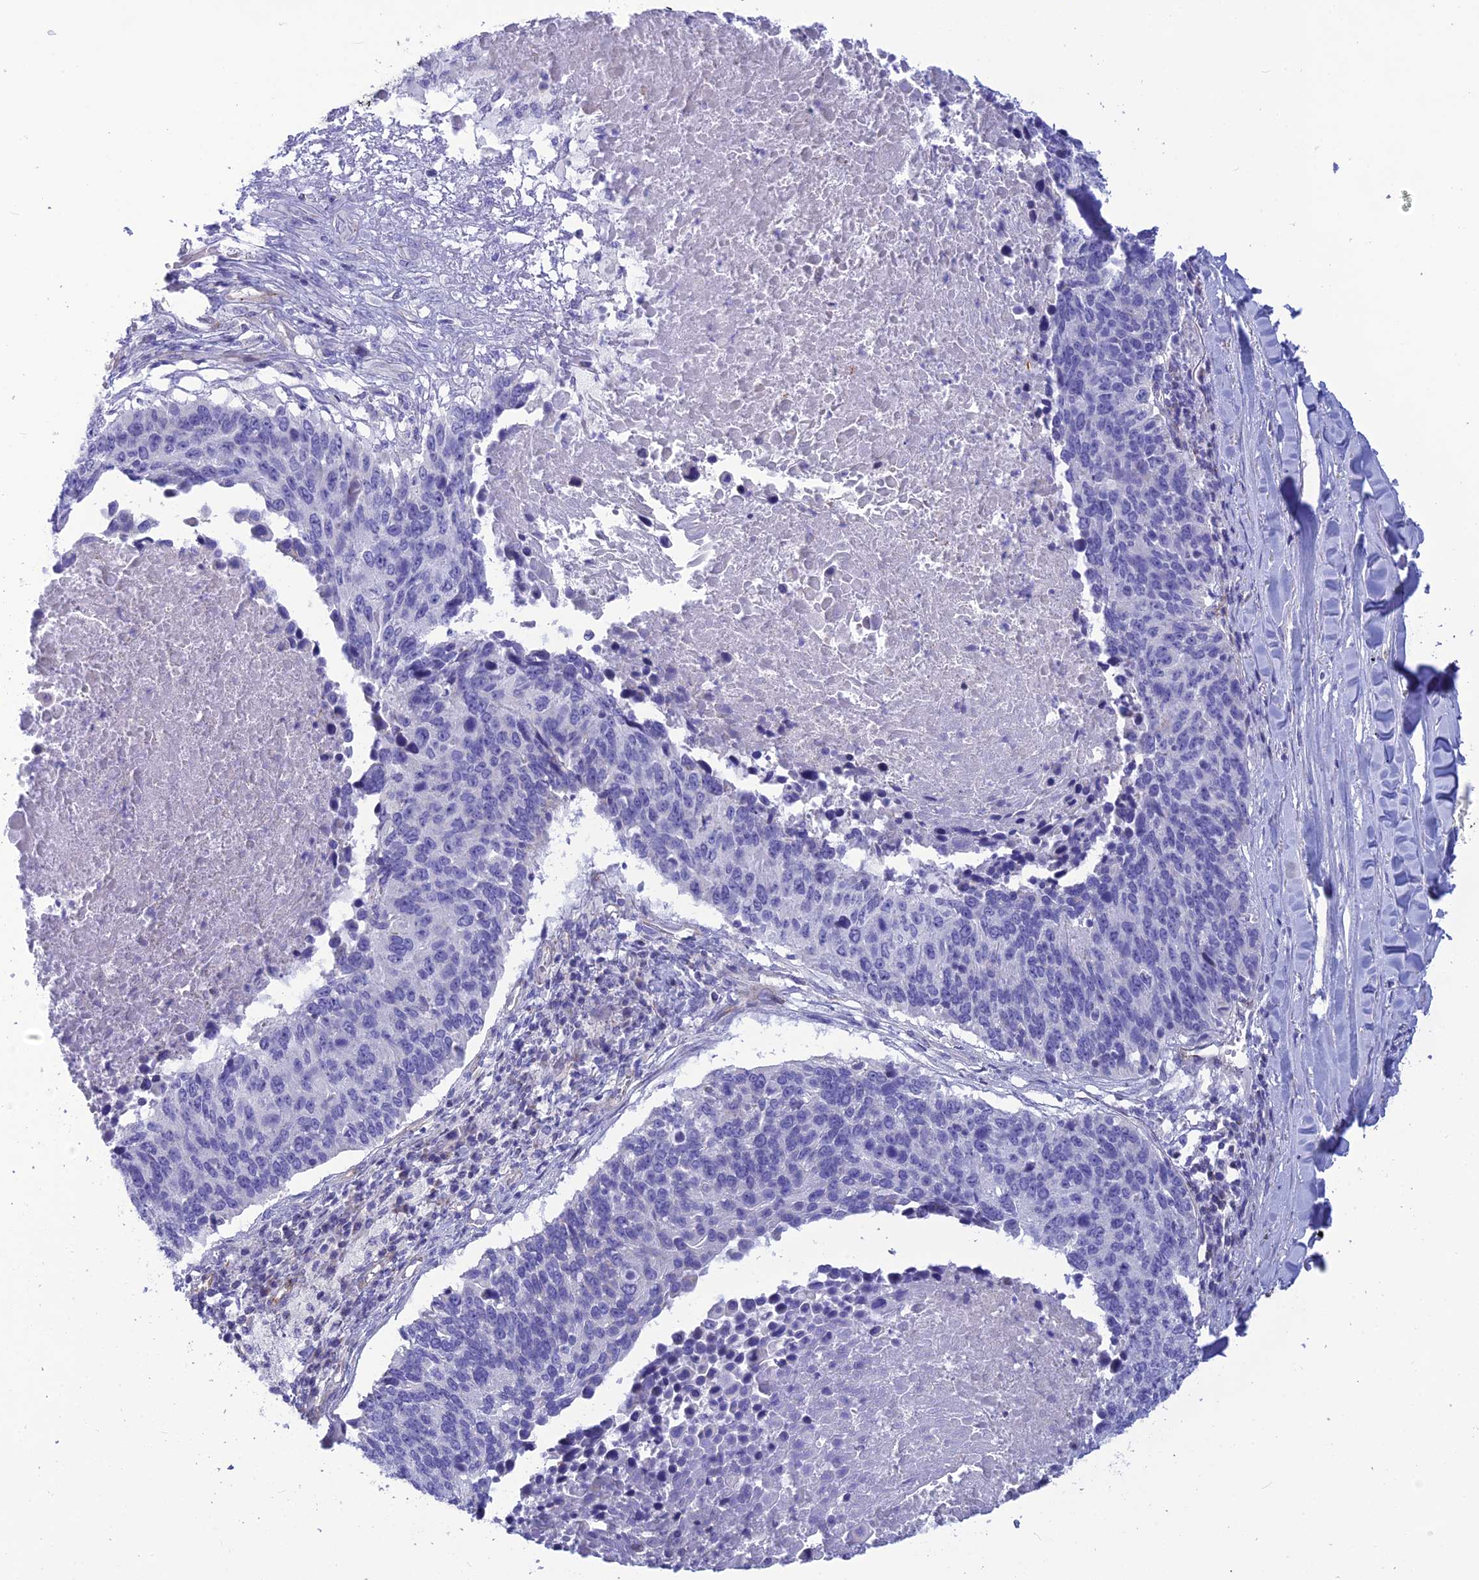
{"staining": {"intensity": "negative", "quantity": "none", "location": "none"}, "tissue": "lung cancer", "cell_type": "Tumor cells", "image_type": "cancer", "snomed": [{"axis": "morphology", "description": "Normal tissue, NOS"}, {"axis": "morphology", "description": "Squamous cell carcinoma, NOS"}, {"axis": "topography", "description": "Lymph node"}, {"axis": "topography", "description": "Lung"}], "caption": "Tumor cells are negative for brown protein staining in lung cancer (squamous cell carcinoma).", "gene": "POMGNT1", "patient": {"sex": "male", "age": 66}}